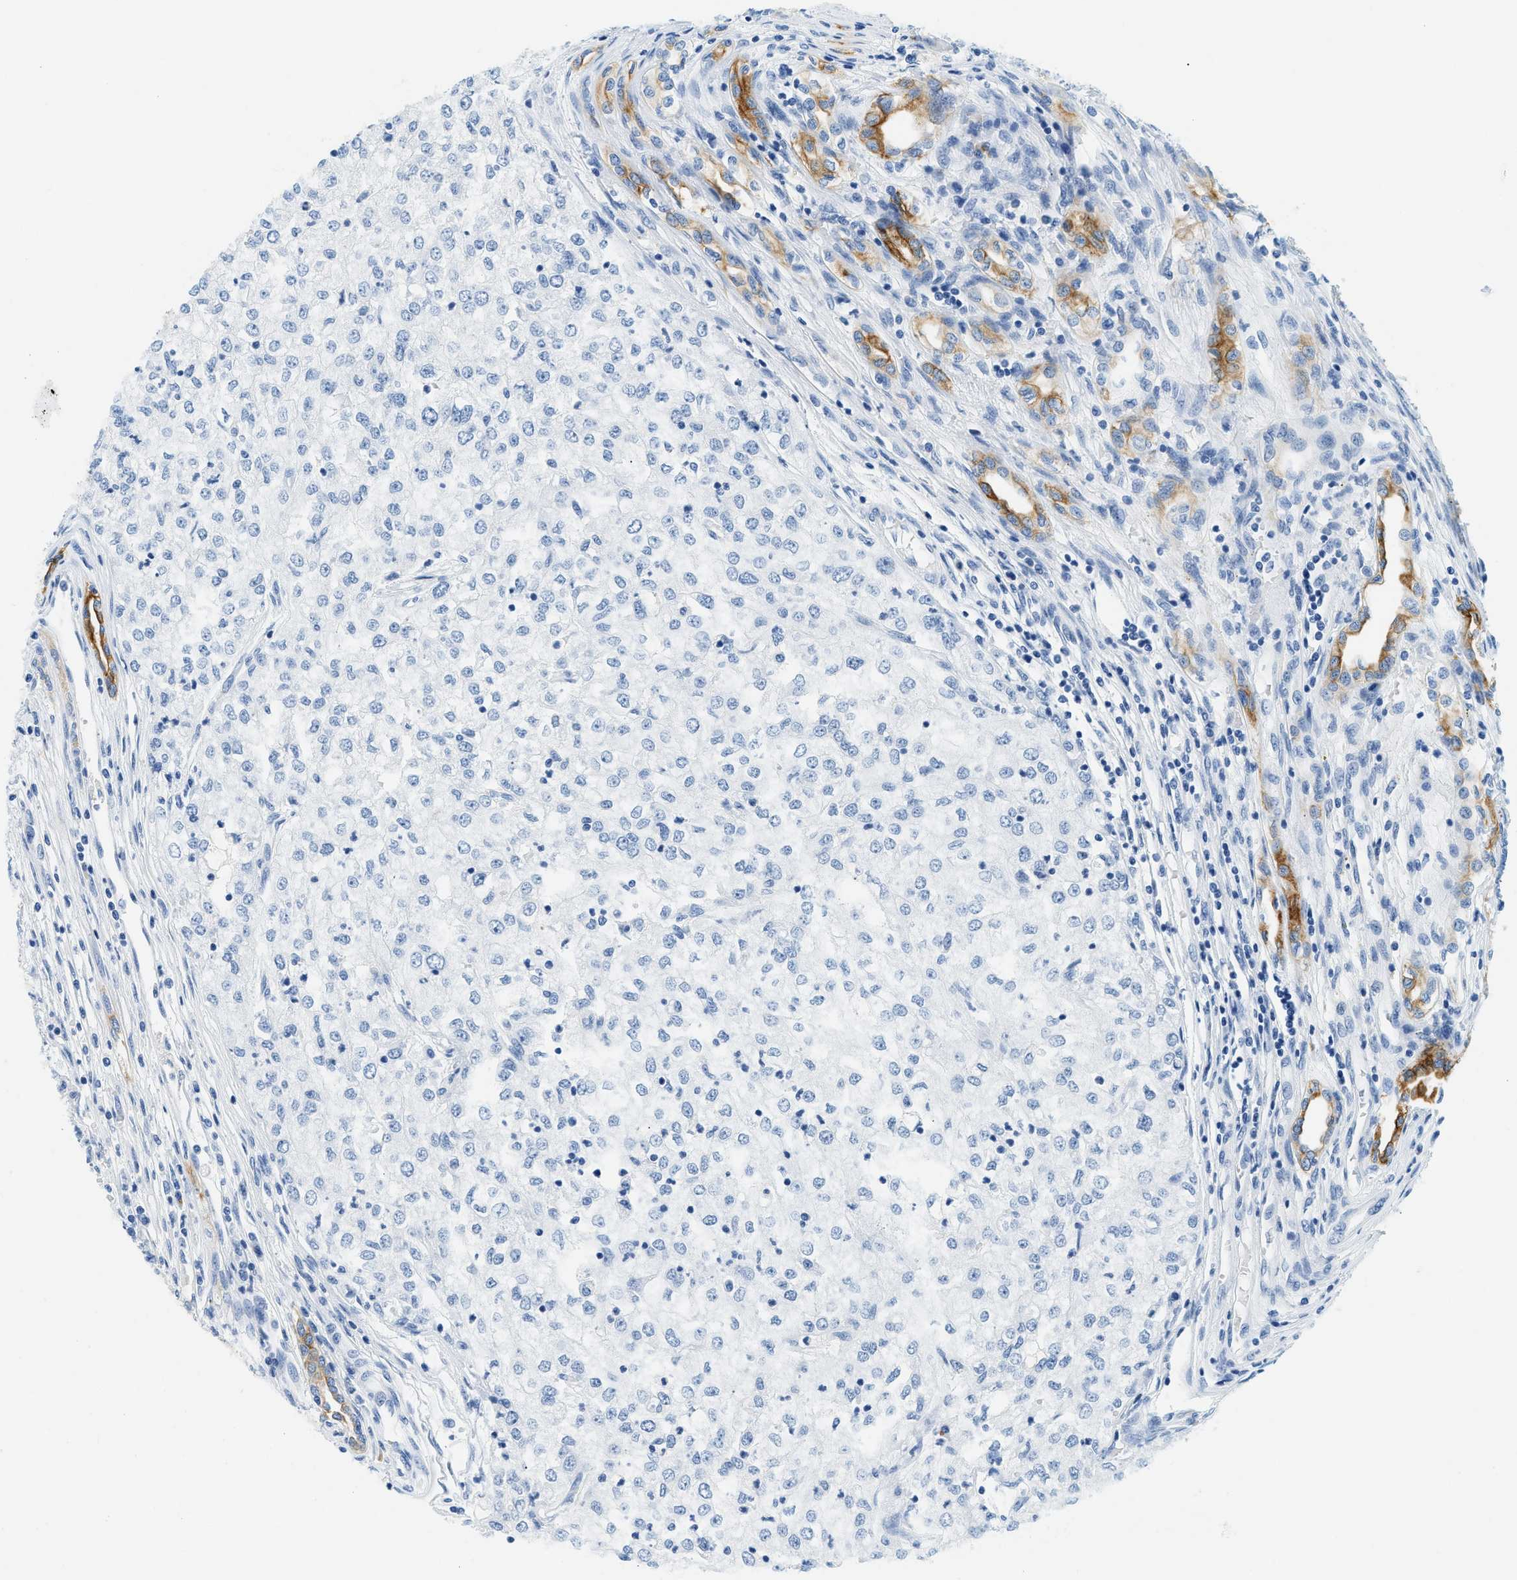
{"staining": {"intensity": "negative", "quantity": "none", "location": "none"}, "tissue": "renal cancer", "cell_type": "Tumor cells", "image_type": "cancer", "snomed": [{"axis": "morphology", "description": "Adenocarcinoma, NOS"}, {"axis": "topography", "description": "Kidney"}], "caption": "This is a photomicrograph of immunohistochemistry staining of renal cancer, which shows no staining in tumor cells. (DAB (3,3'-diaminobenzidine) immunohistochemistry with hematoxylin counter stain).", "gene": "STXBP2", "patient": {"sex": "female", "age": 54}}